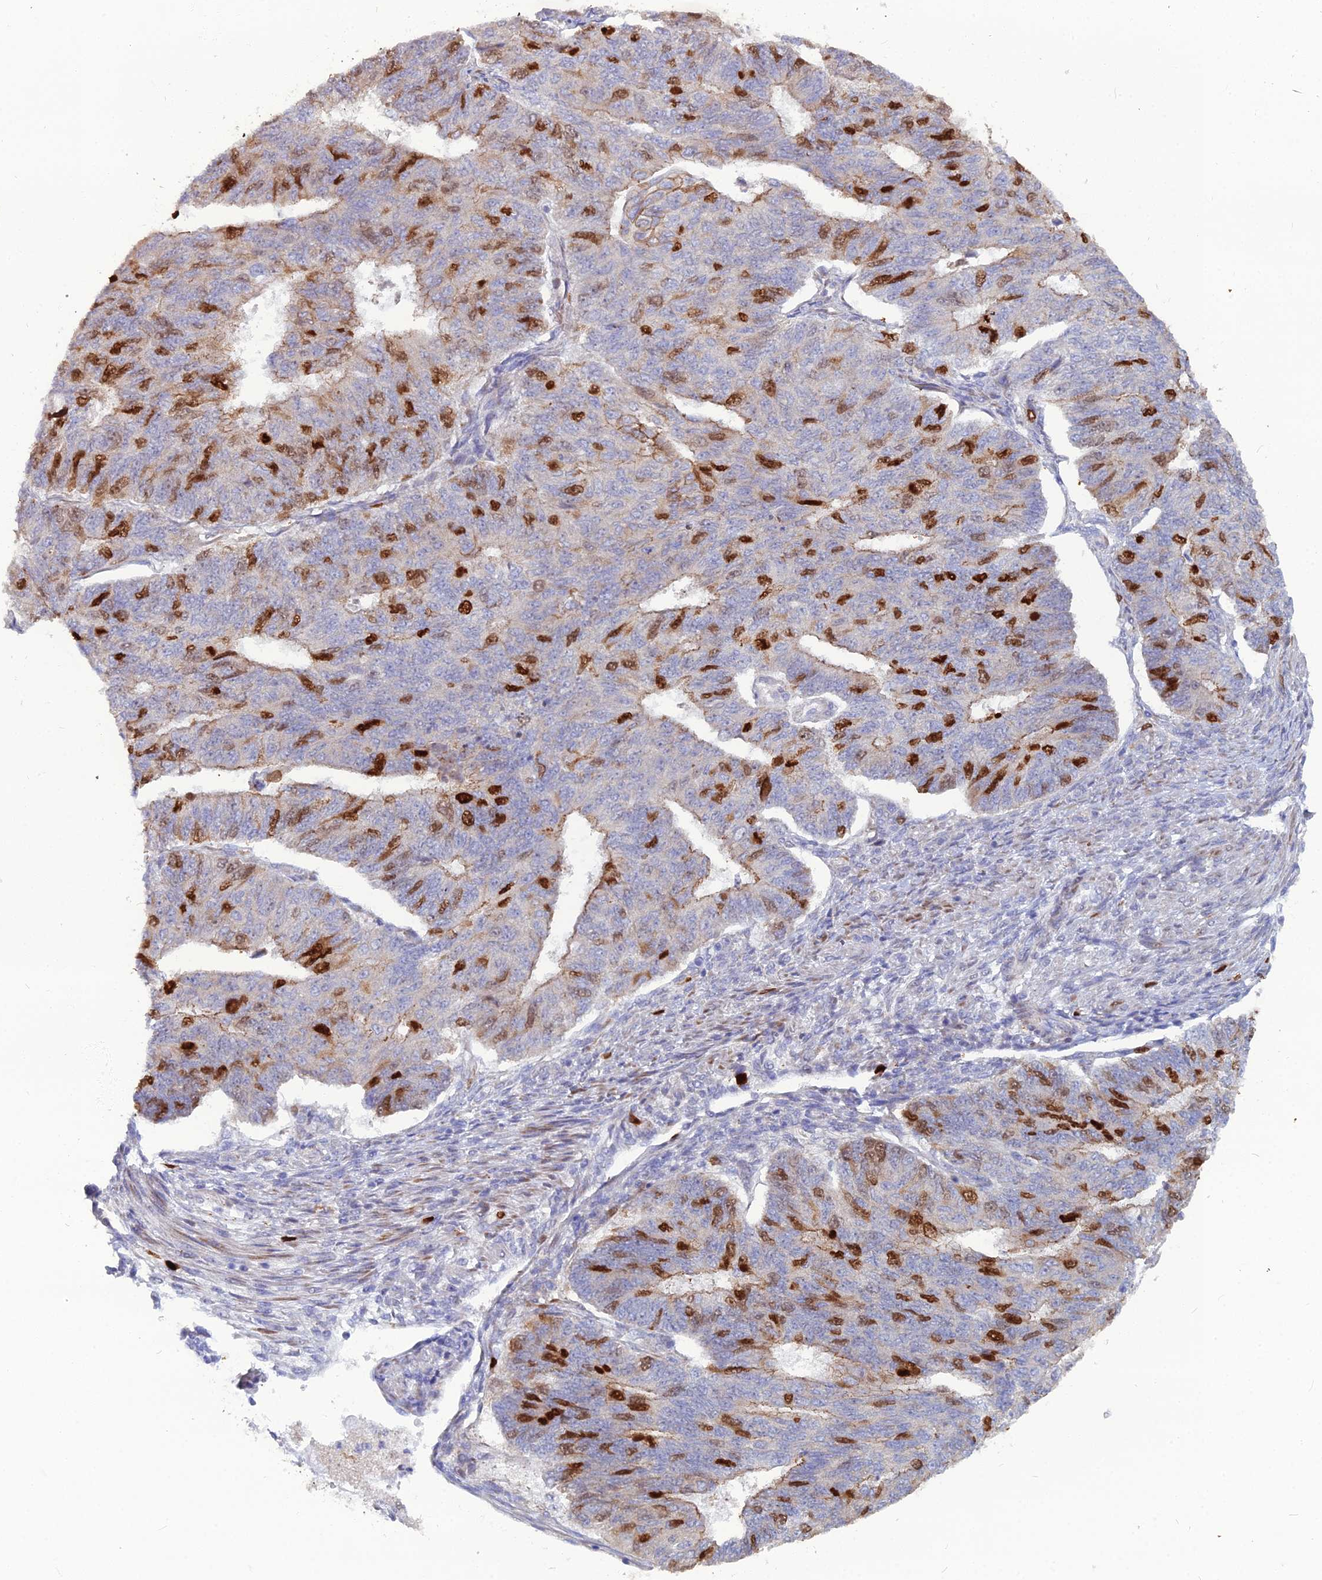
{"staining": {"intensity": "strong", "quantity": "<25%", "location": "nuclear"}, "tissue": "endometrial cancer", "cell_type": "Tumor cells", "image_type": "cancer", "snomed": [{"axis": "morphology", "description": "Adenocarcinoma, NOS"}, {"axis": "topography", "description": "Endometrium"}], "caption": "The image displays staining of endometrial adenocarcinoma, revealing strong nuclear protein expression (brown color) within tumor cells. The staining is performed using DAB (3,3'-diaminobenzidine) brown chromogen to label protein expression. The nuclei are counter-stained blue using hematoxylin.", "gene": "NUSAP1", "patient": {"sex": "female", "age": 32}}